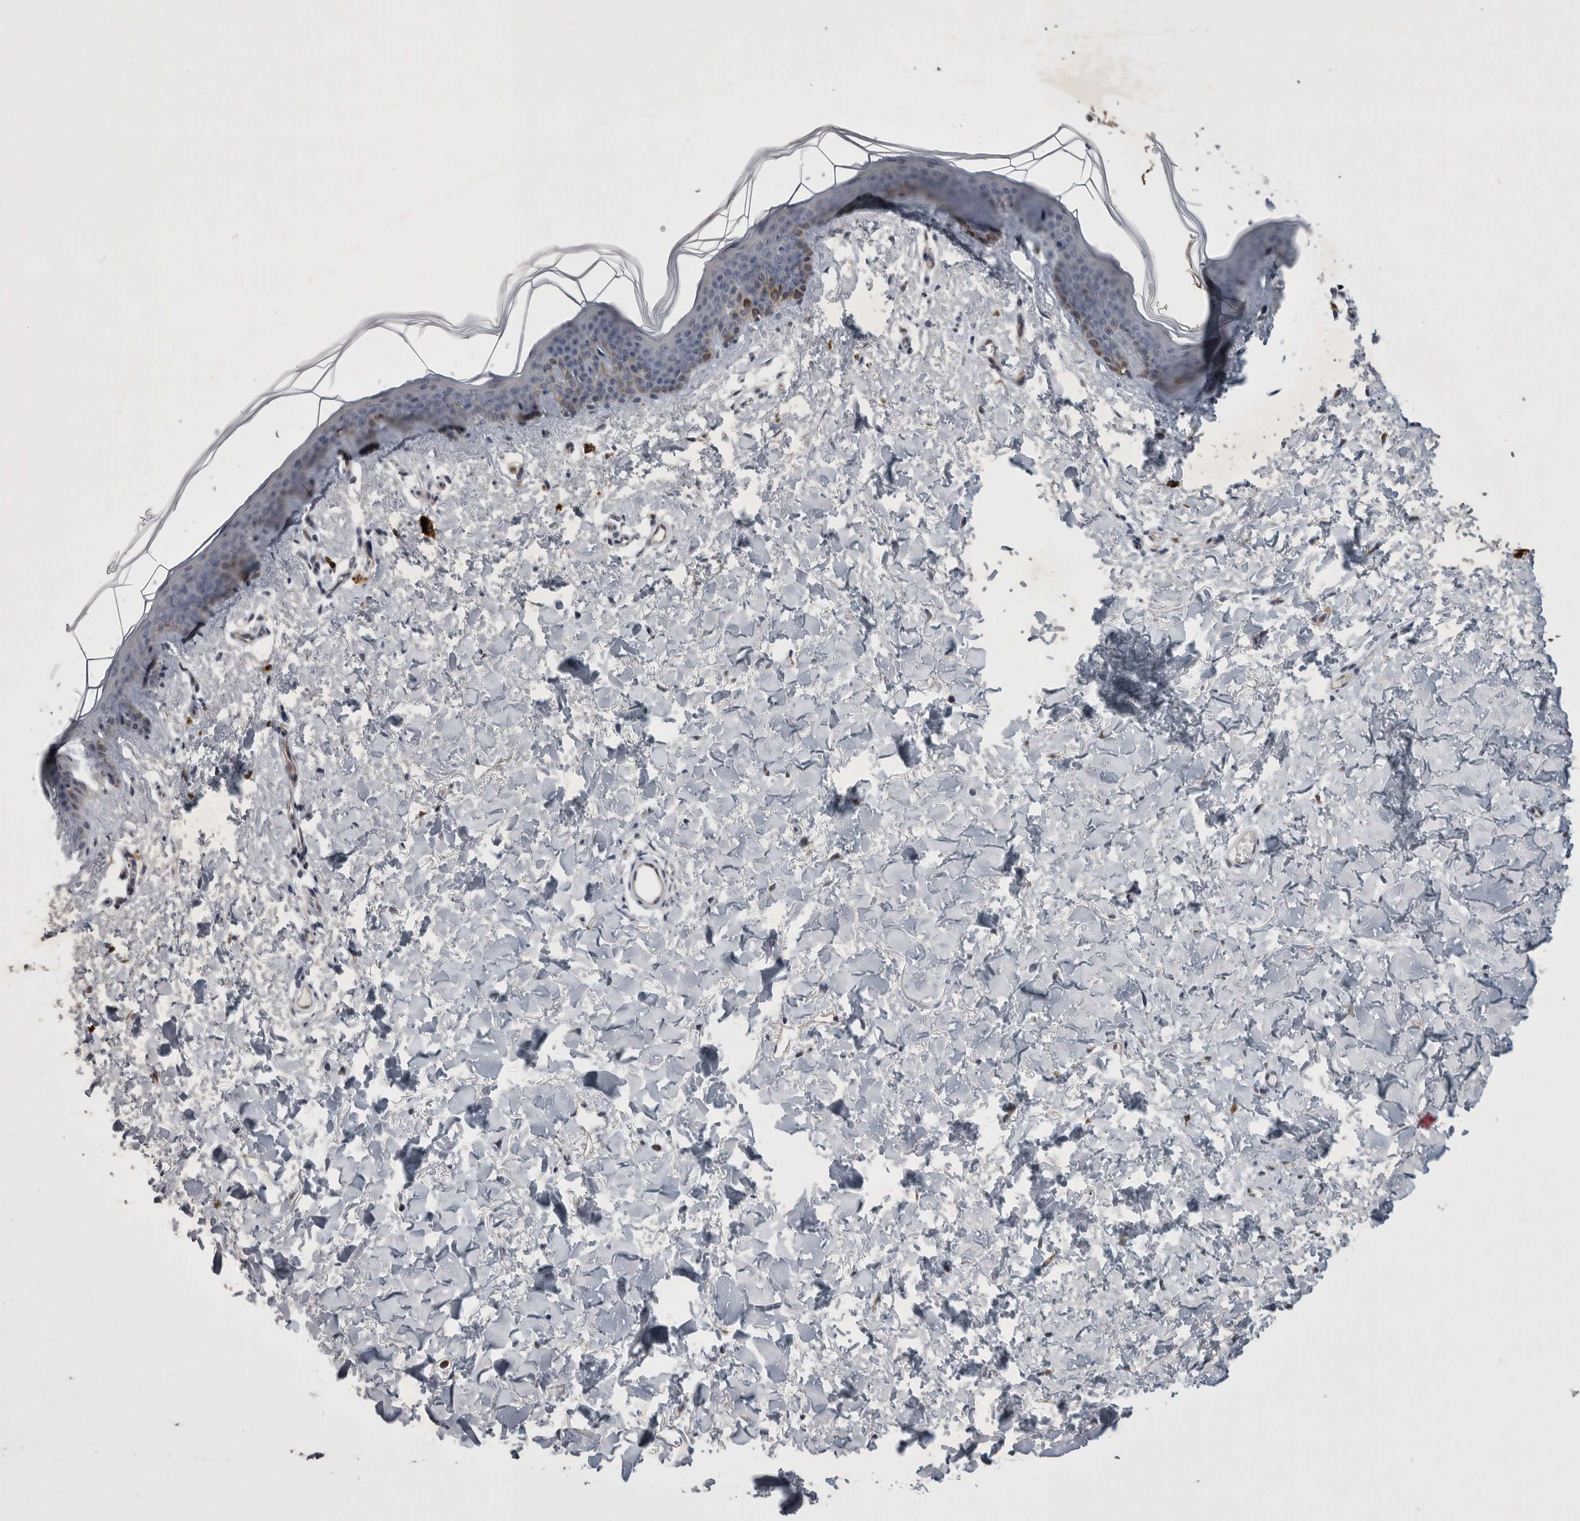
{"staining": {"intensity": "negative", "quantity": "none", "location": "none"}, "tissue": "skin", "cell_type": "Fibroblasts", "image_type": "normal", "snomed": [{"axis": "morphology", "description": "Normal tissue, NOS"}, {"axis": "topography", "description": "Skin"}], "caption": "Image shows no significant protein expression in fibroblasts of benign skin. (Brightfield microscopy of DAB immunohistochemistry at high magnification).", "gene": "PARP11", "patient": {"sex": "female", "age": 46}}